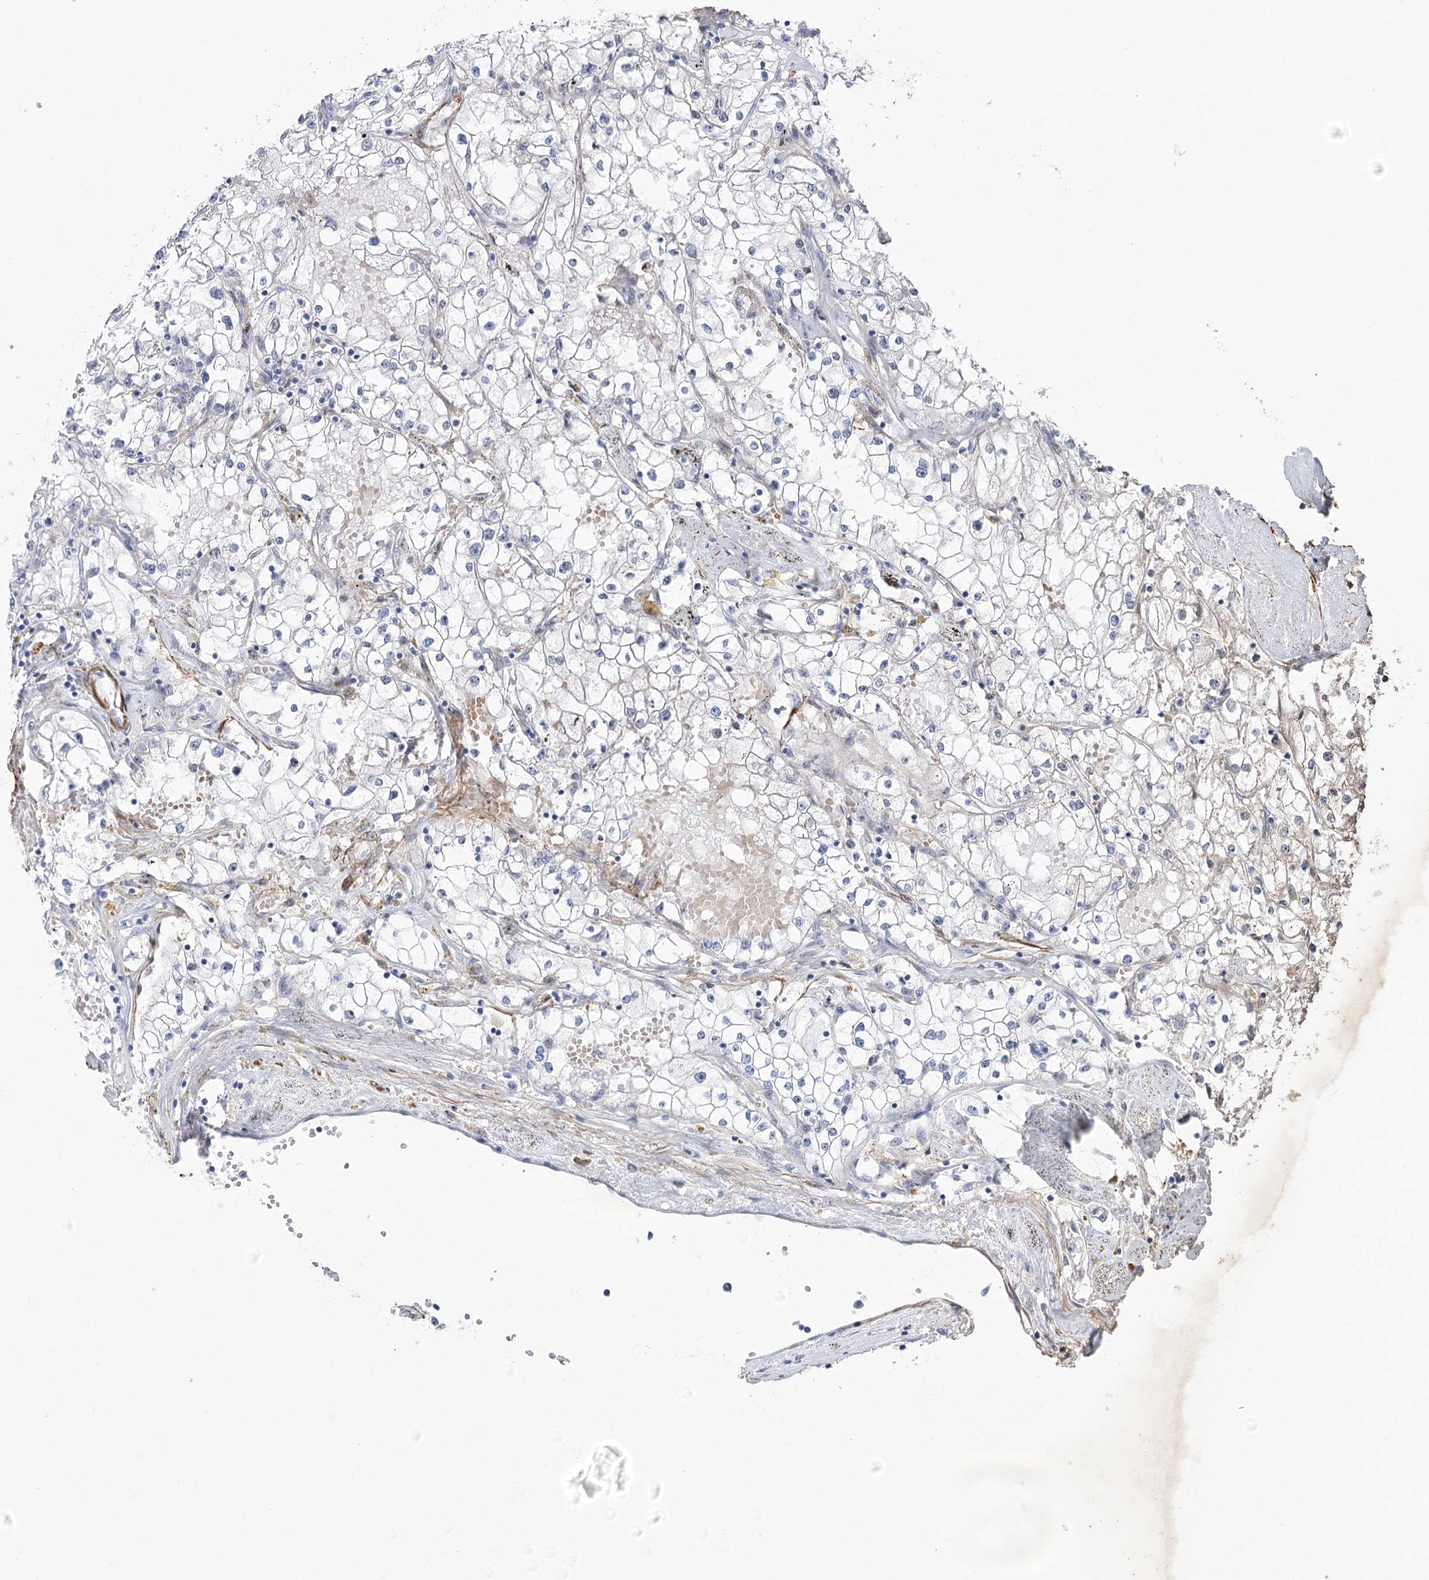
{"staining": {"intensity": "negative", "quantity": "none", "location": "none"}, "tissue": "renal cancer", "cell_type": "Tumor cells", "image_type": "cancer", "snomed": [{"axis": "morphology", "description": "Adenocarcinoma, NOS"}, {"axis": "topography", "description": "Kidney"}], "caption": "Tumor cells are negative for protein expression in human adenocarcinoma (renal).", "gene": "WASHC3", "patient": {"sex": "male", "age": 56}}